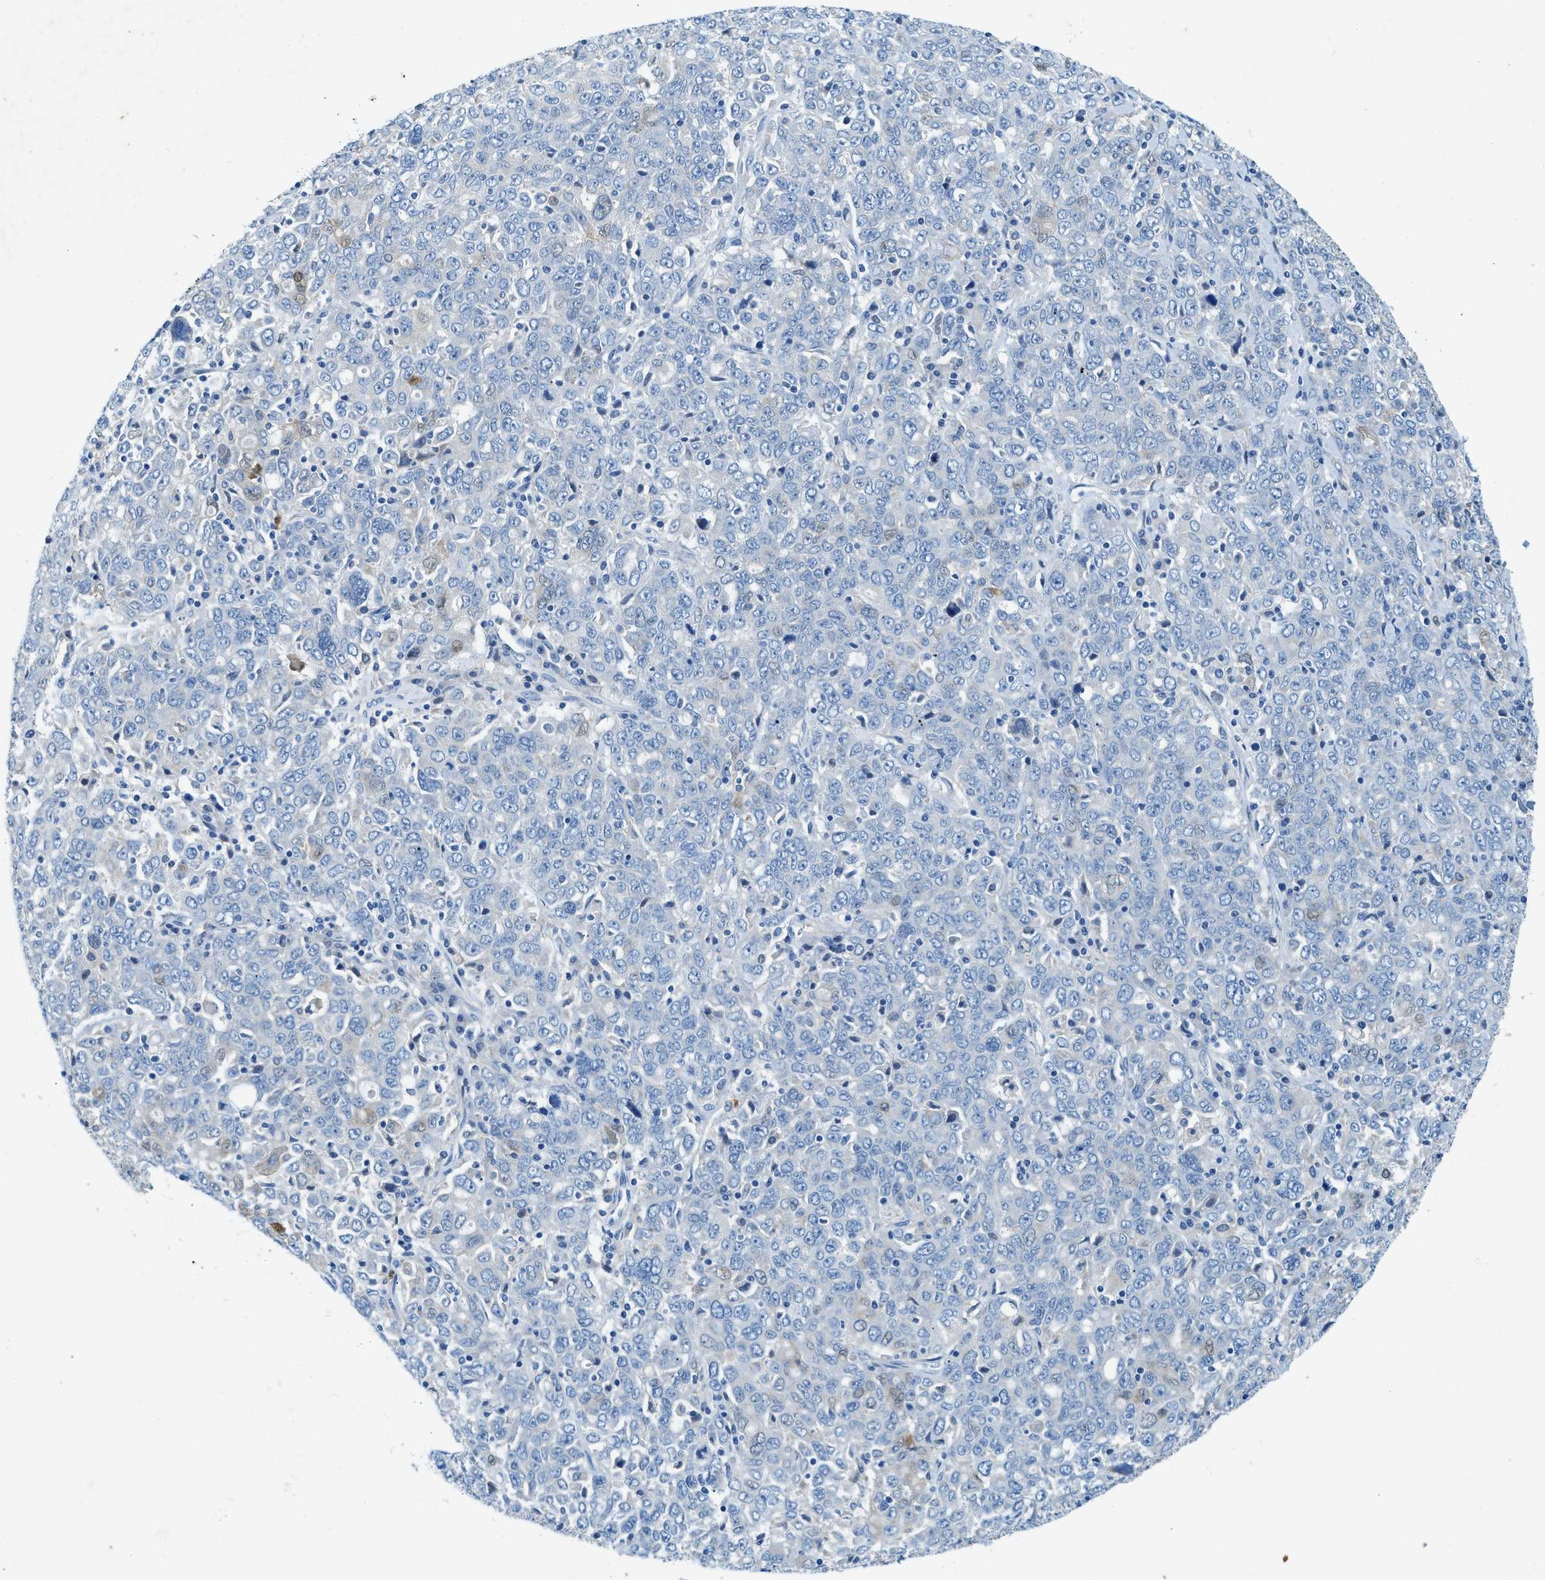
{"staining": {"intensity": "negative", "quantity": "none", "location": "none"}, "tissue": "ovarian cancer", "cell_type": "Tumor cells", "image_type": "cancer", "snomed": [{"axis": "morphology", "description": "Carcinoma, endometroid"}, {"axis": "topography", "description": "Ovary"}], "caption": "The micrograph reveals no staining of tumor cells in ovarian cancer.", "gene": "ZDHHC13", "patient": {"sex": "female", "age": 62}}